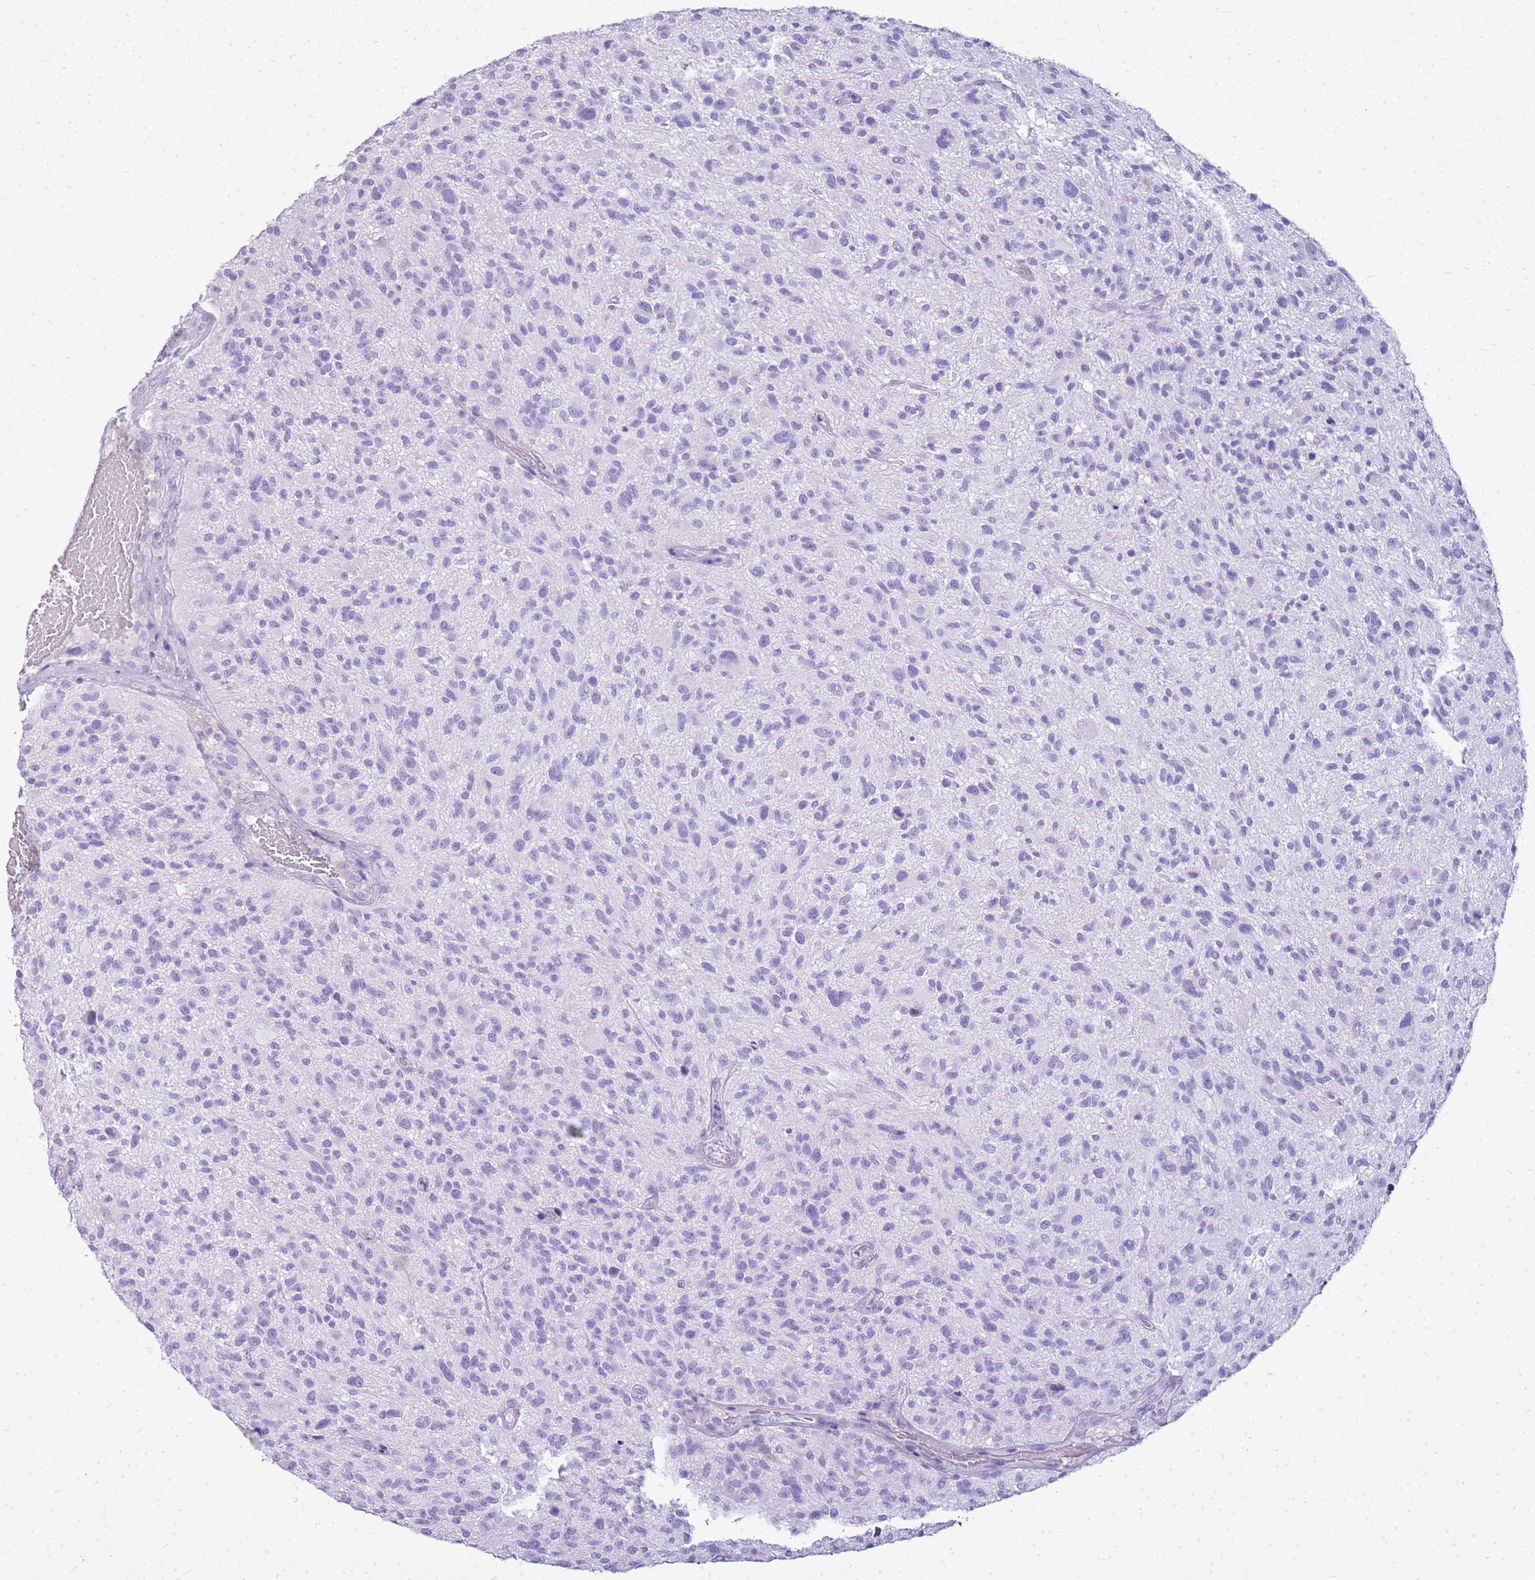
{"staining": {"intensity": "negative", "quantity": "none", "location": "none"}, "tissue": "glioma", "cell_type": "Tumor cells", "image_type": "cancer", "snomed": [{"axis": "morphology", "description": "Glioma, malignant, High grade"}, {"axis": "topography", "description": "Brain"}], "caption": "Immunohistochemistry (IHC) of glioma demonstrates no positivity in tumor cells. (Immunohistochemistry, brightfield microscopy, high magnification).", "gene": "SULT1E1", "patient": {"sex": "male", "age": 47}}